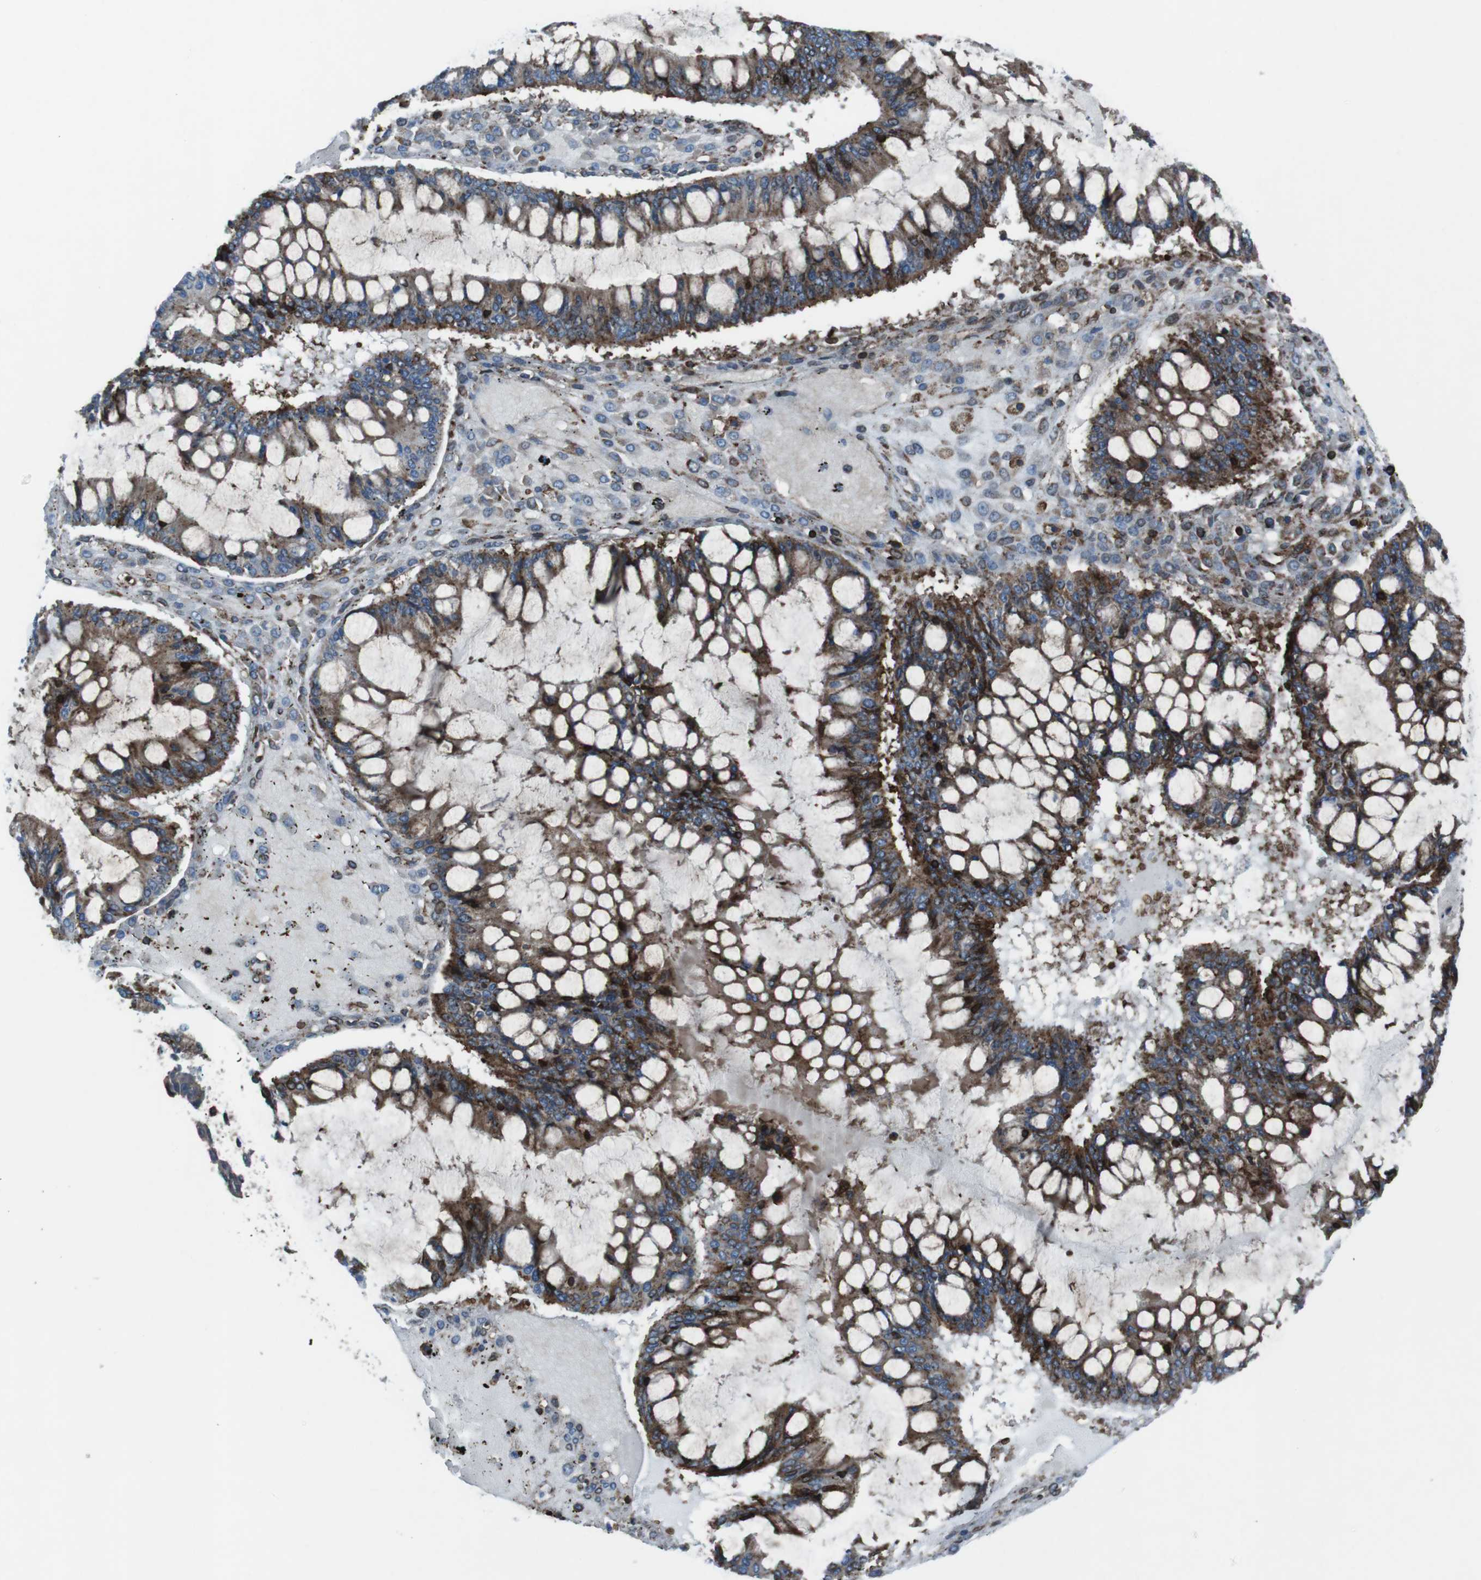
{"staining": {"intensity": "strong", "quantity": ">75%", "location": "cytoplasmic/membranous"}, "tissue": "ovarian cancer", "cell_type": "Tumor cells", "image_type": "cancer", "snomed": [{"axis": "morphology", "description": "Cystadenocarcinoma, mucinous, NOS"}, {"axis": "topography", "description": "Ovary"}], "caption": "Immunohistochemical staining of mucinous cystadenocarcinoma (ovarian) shows strong cytoplasmic/membranous protein staining in approximately >75% of tumor cells. (IHC, brightfield microscopy, high magnification).", "gene": "GDF10", "patient": {"sex": "female", "age": 73}}